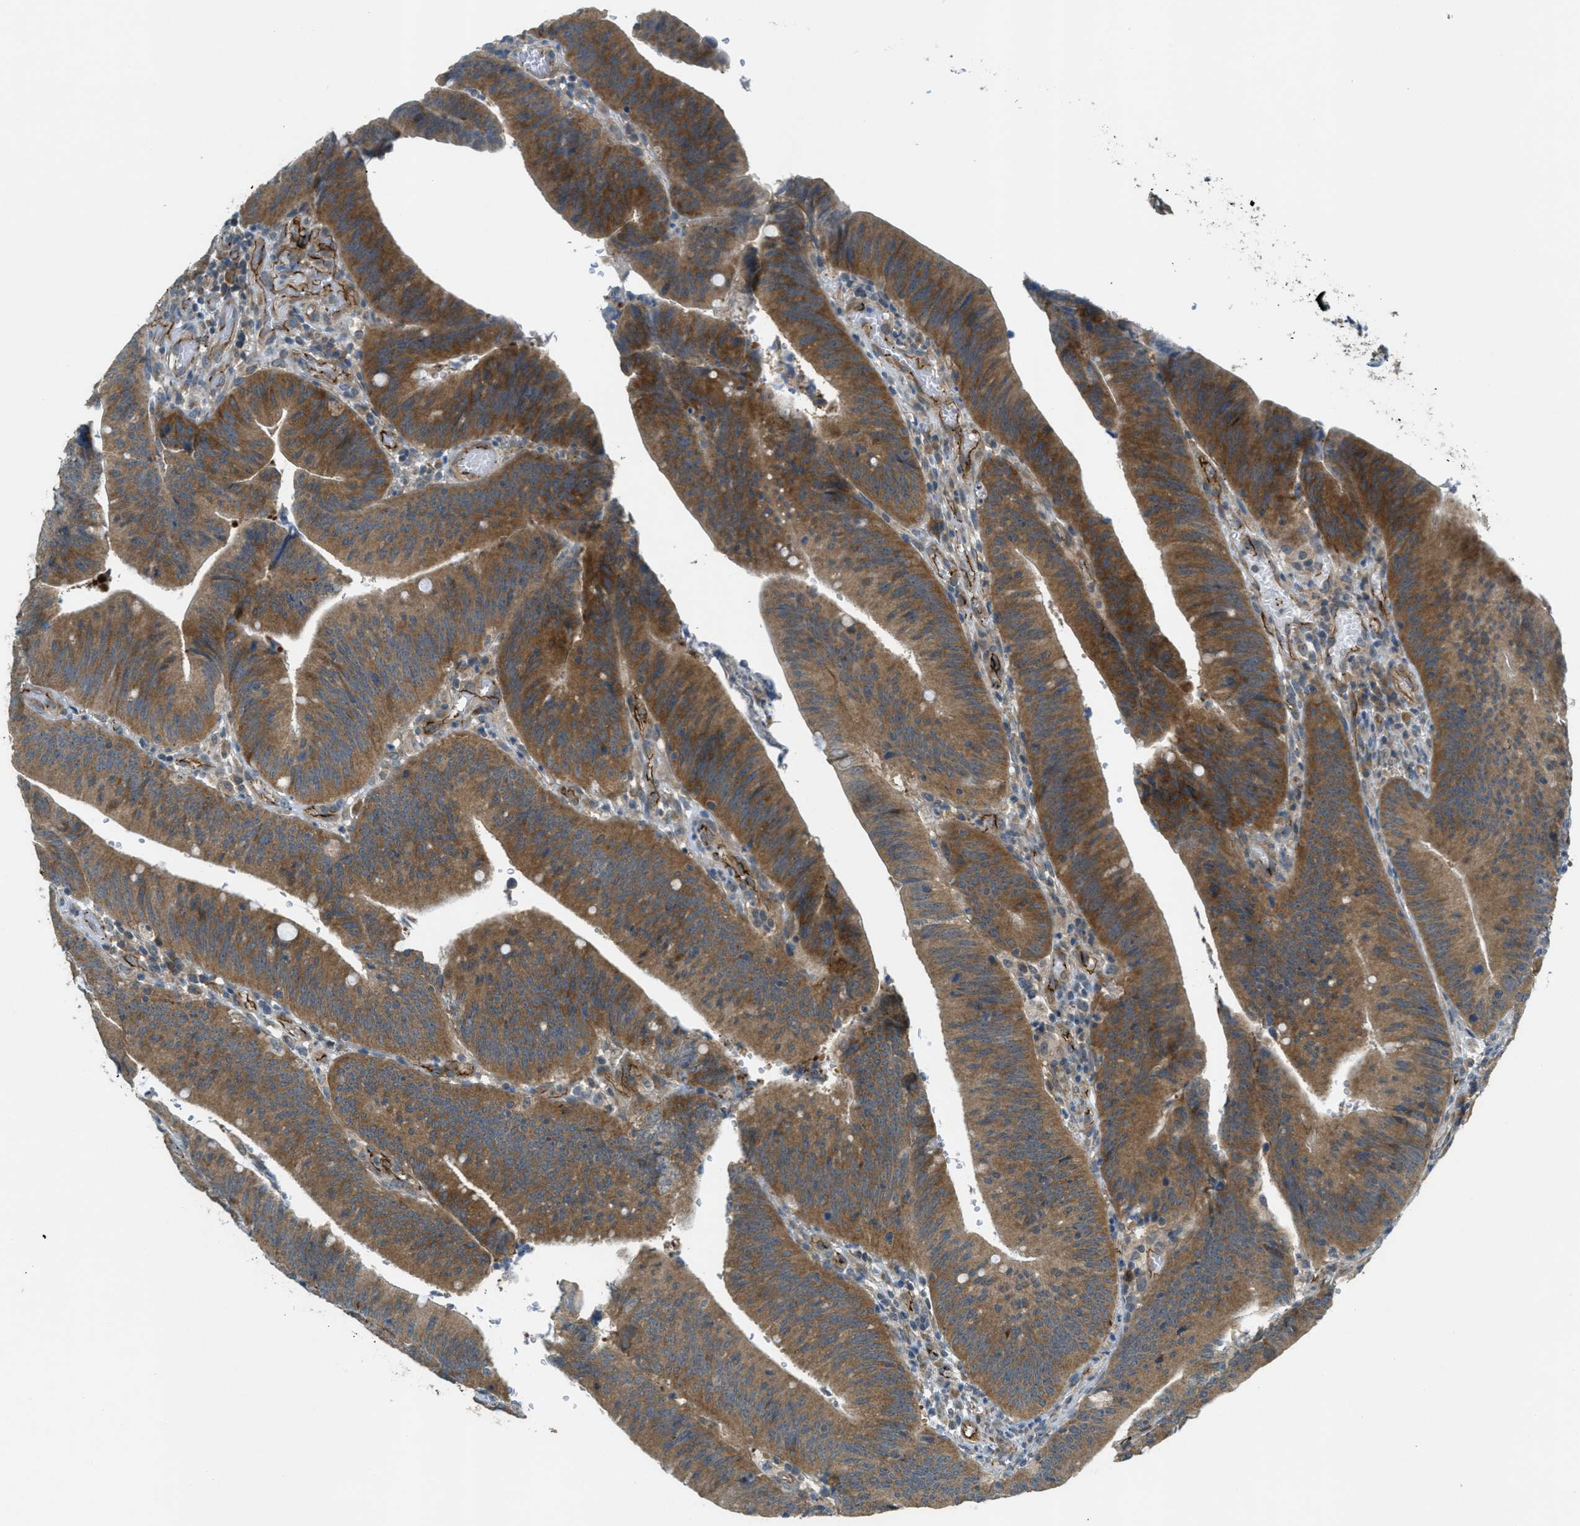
{"staining": {"intensity": "moderate", "quantity": ">75%", "location": "cytoplasmic/membranous"}, "tissue": "colorectal cancer", "cell_type": "Tumor cells", "image_type": "cancer", "snomed": [{"axis": "morphology", "description": "Normal tissue, NOS"}, {"axis": "morphology", "description": "Adenocarcinoma, NOS"}, {"axis": "topography", "description": "Rectum"}], "caption": "Protein staining of colorectal adenocarcinoma tissue exhibits moderate cytoplasmic/membranous expression in approximately >75% of tumor cells. The staining was performed using DAB, with brown indicating positive protein expression. Nuclei are stained blue with hematoxylin.", "gene": "JCAD", "patient": {"sex": "female", "age": 66}}